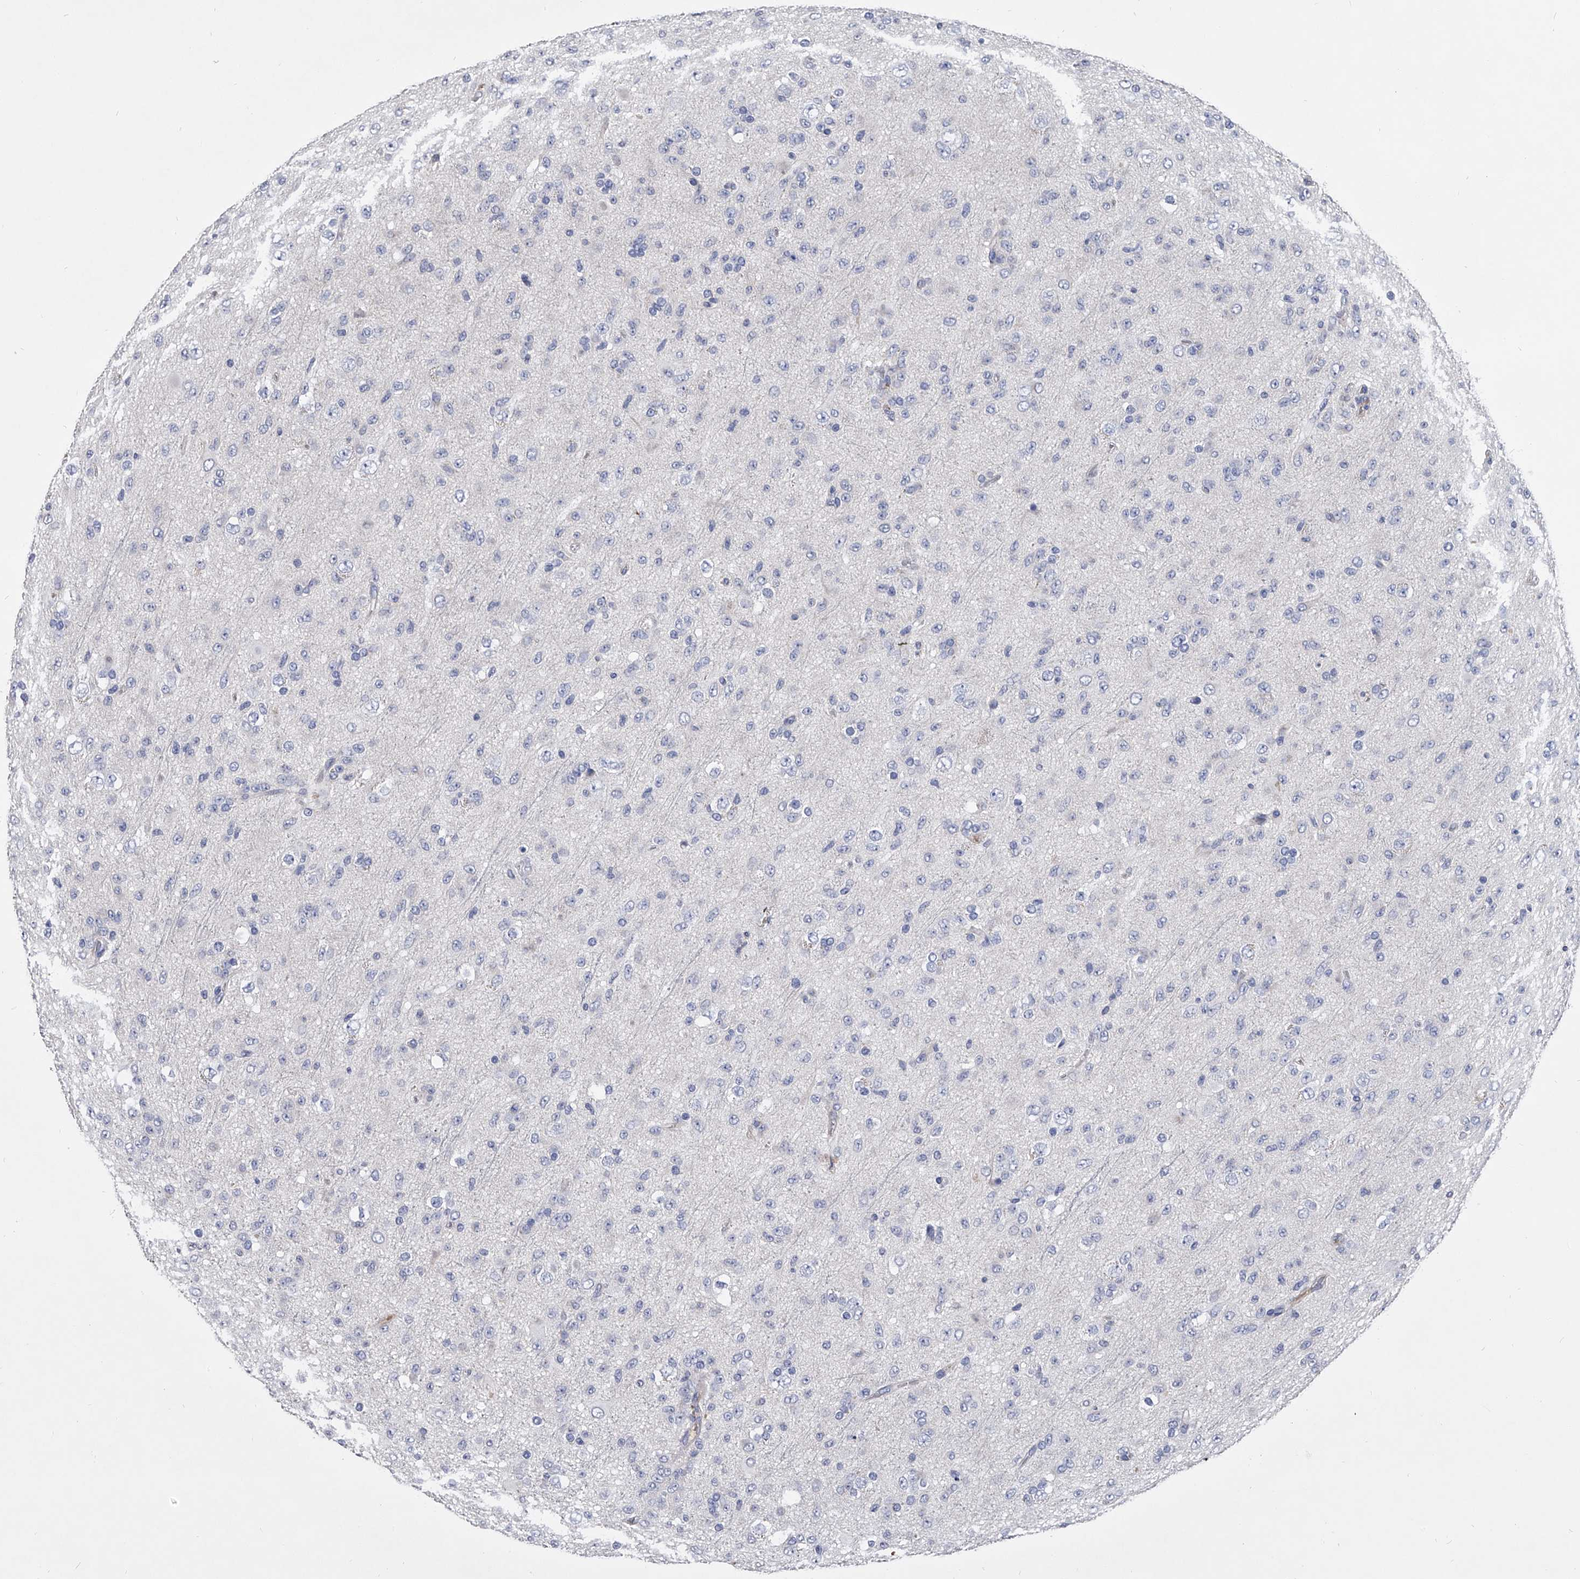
{"staining": {"intensity": "negative", "quantity": "none", "location": "none"}, "tissue": "glioma", "cell_type": "Tumor cells", "image_type": "cancer", "snomed": [{"axis": "morphology", "description": "Glioma, malignant, Low grade"}, {"axis": "topography", "description": "Brain"}], "caption": "Glioma stained for a protein using IHC exhibits no expression tumor cells.", "gene": "EFCAB7", "patient": {"sex": "male", "age": 65}}